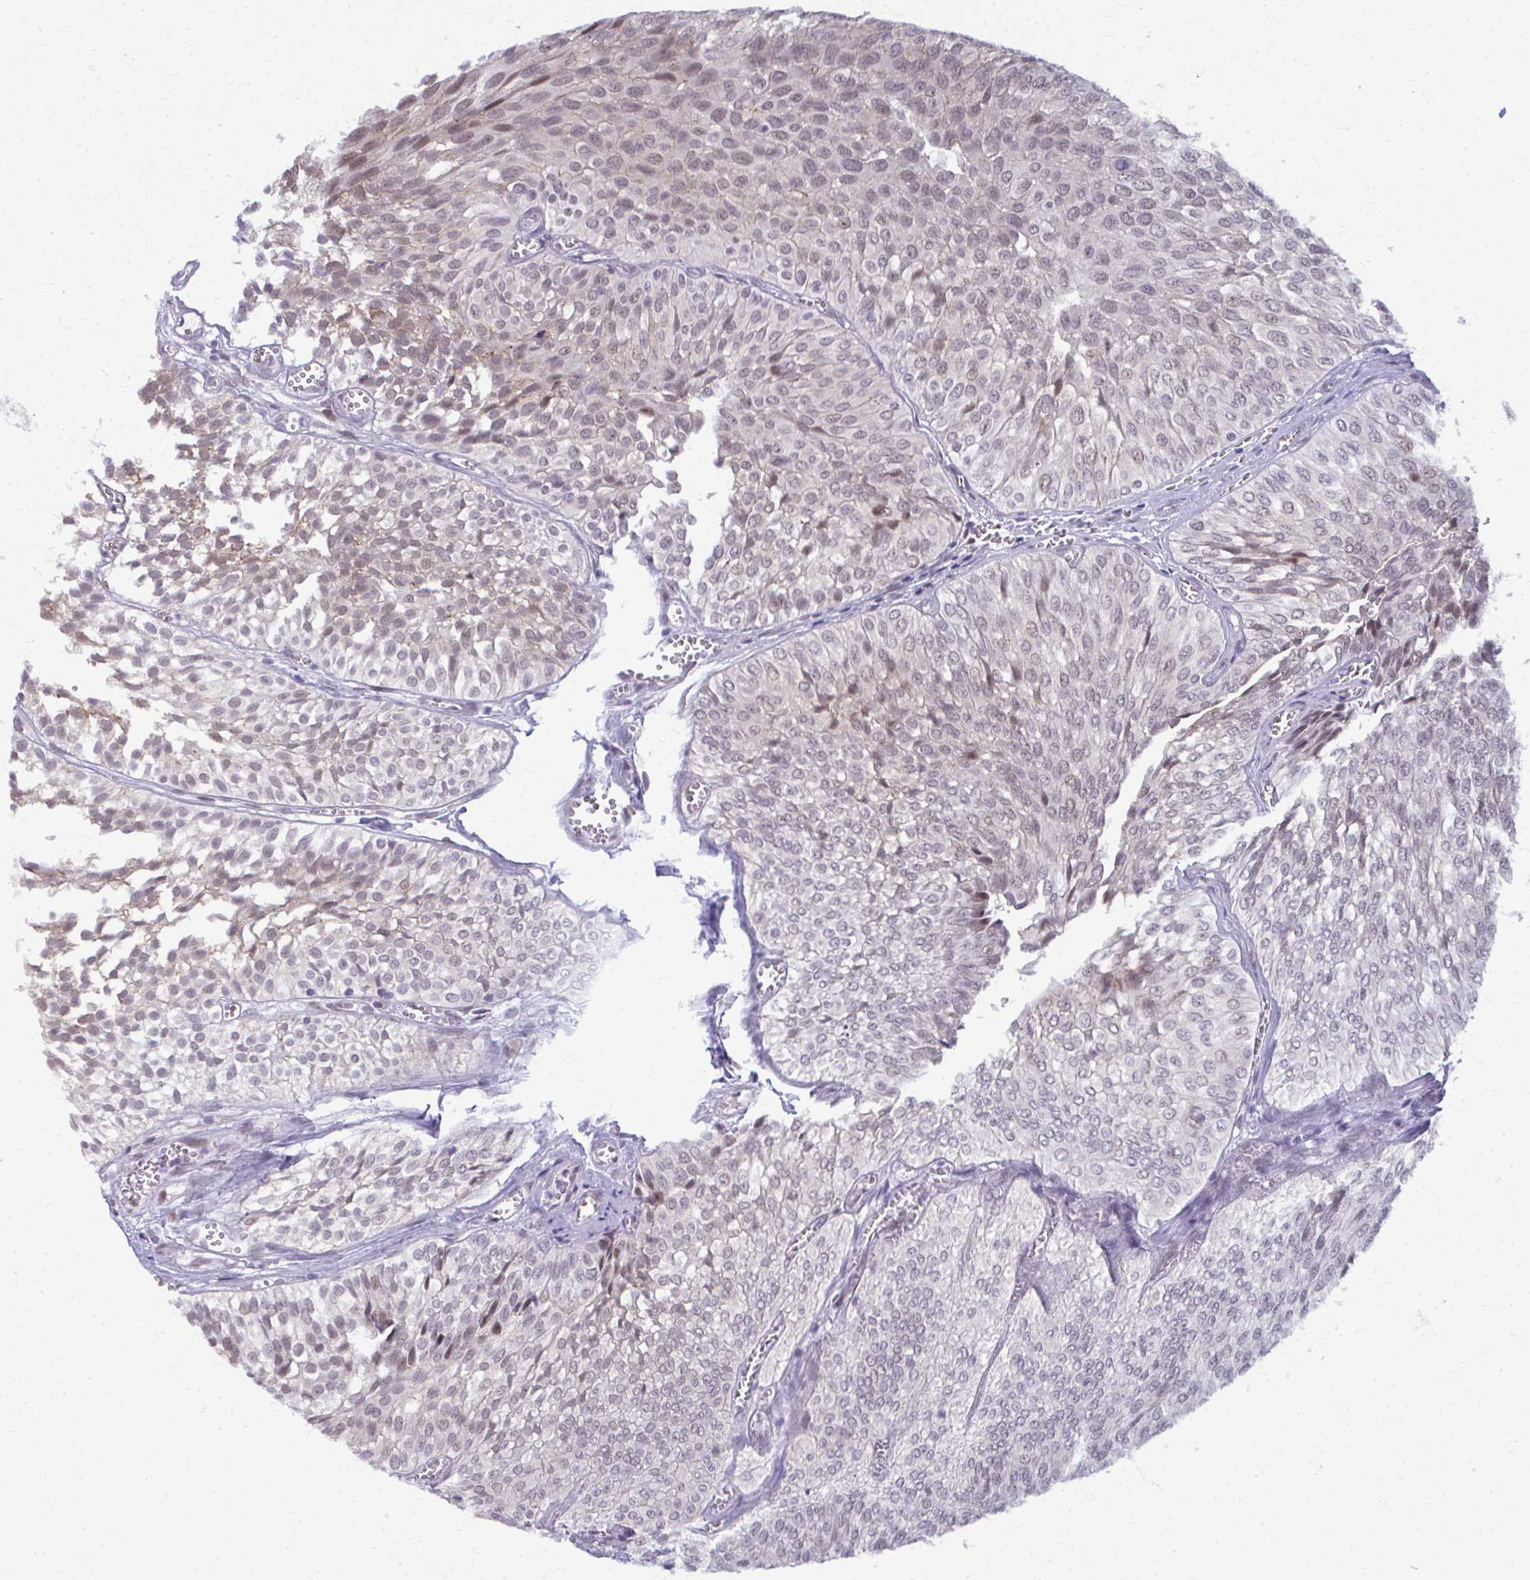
{"staining": {"intensity": "weak", "quantity": "<25%", "location": "nuclear"}, "tissue": "urothelial cancer", "cell_type": "Tumor cells", "image_type": "cancer", "snomed": [{"axis": "morphology", "description": "Urothelial carcinoma, Low grade"}, {"axis": "topography", "description": "Urinary bladder"}], "caption": "Immunohistochemistry (IHC) image of urothelial cancer stained for a protein (brown), which reveals no positivity in tumor cells. Nuclei are stained in blue.", "gene": "MAF1", "patient": {"sex": "male", "age": 91}}